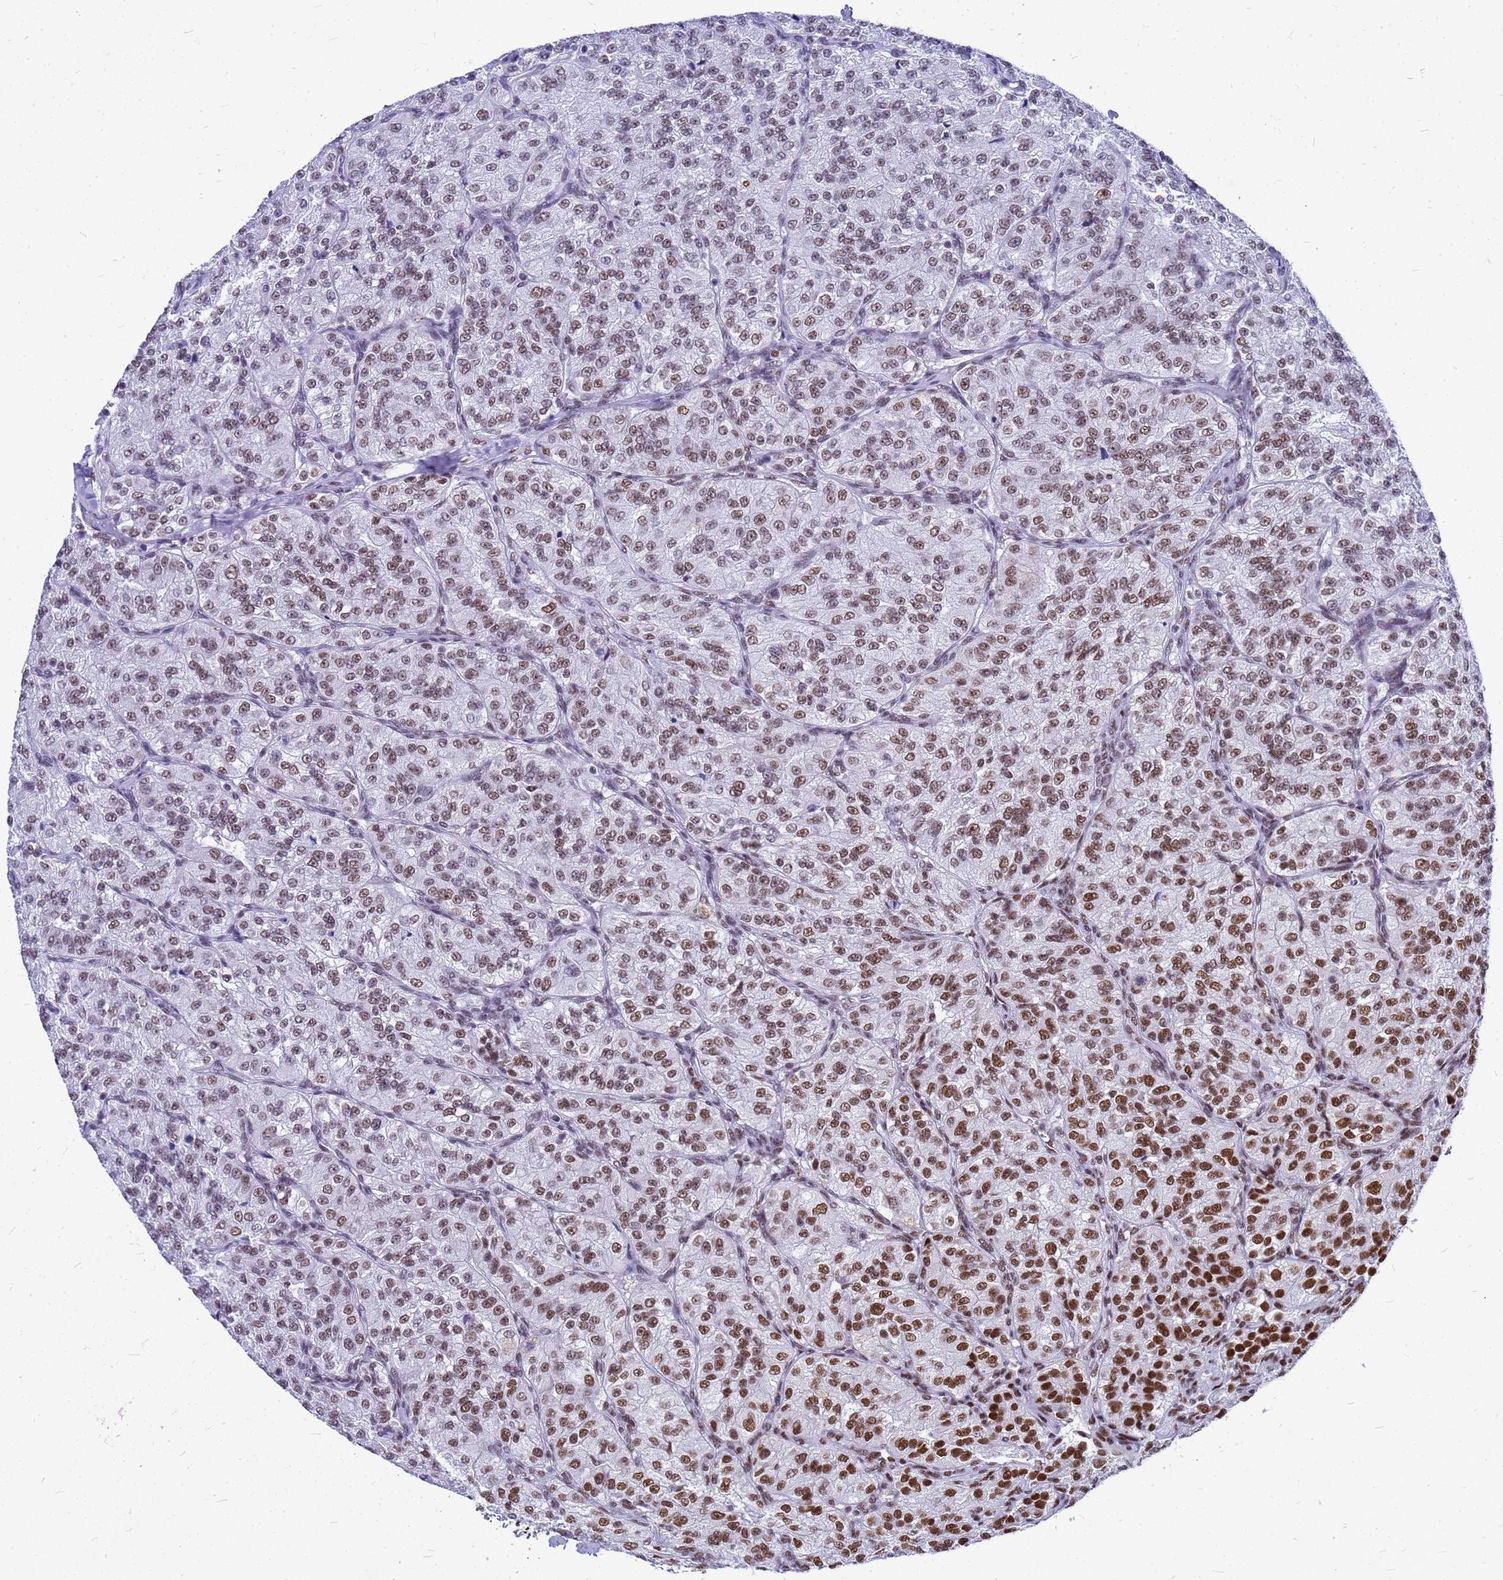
{"staining": {"intensity": "strong", "quantity": "25%-75%", "location": "nuclear"}, "tissue": "renal cancer", "cell_type": "Tumor cells", "image_type": "cancer", "snomed": [{"axis": "morphology", "description": "Adenocarcinoma, NOS"}, {"axis": "topography", "description": "Kidney"}], "caption": "Immunohistochemistry (DAB (3,3'-diaminobenzidine)) staining of human adenocarcinoma (renal) displays strong nuclear protein expression in approximately 25%-75% of tumor cells. (DAB IHC with brightfield microscopy, high magnification).", "gene": "SART3", "patient": {"sex": "female", "age": 63}}